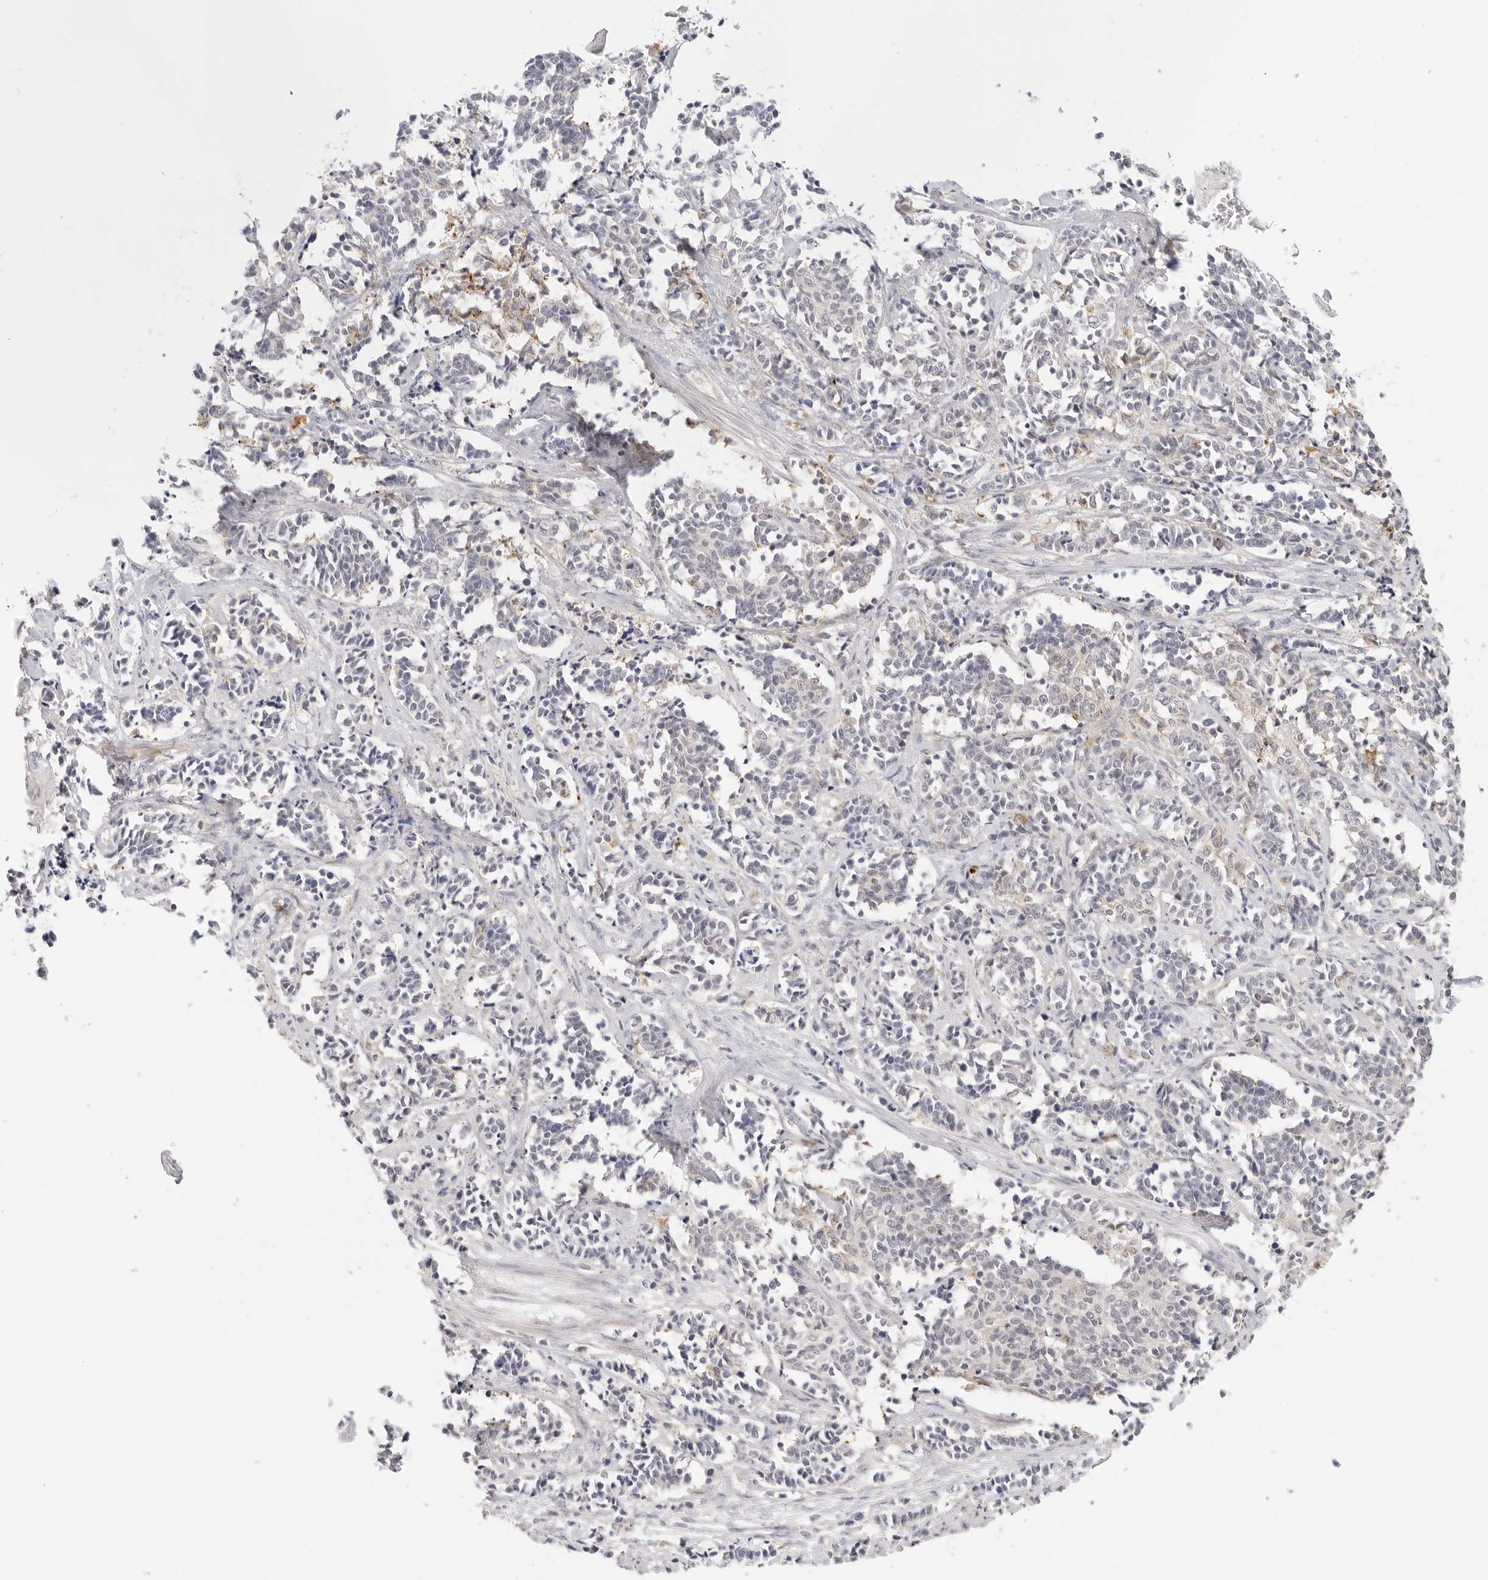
{"staining": {"intensity": "negative", "quantity": "none", "location": "none"}, "tissue": "cervical cancer", "cell_type": "Tumor cells", "image_type": "cancer", "snomed": [{"axis": "morphology", "description": "Normal tissue, NOS"}, {"axis": "morphology", "description": "Squamous cell carcinoma, NOS"}, {"axis": "topography", "description": "Cervix"}], "caption": "This is an immunohistochemistry (IHC) image of cervical cancer. There is no staining in tumor cells.", "gene": "PCDH19", "patient": {"sex": "female", "age": 35}}